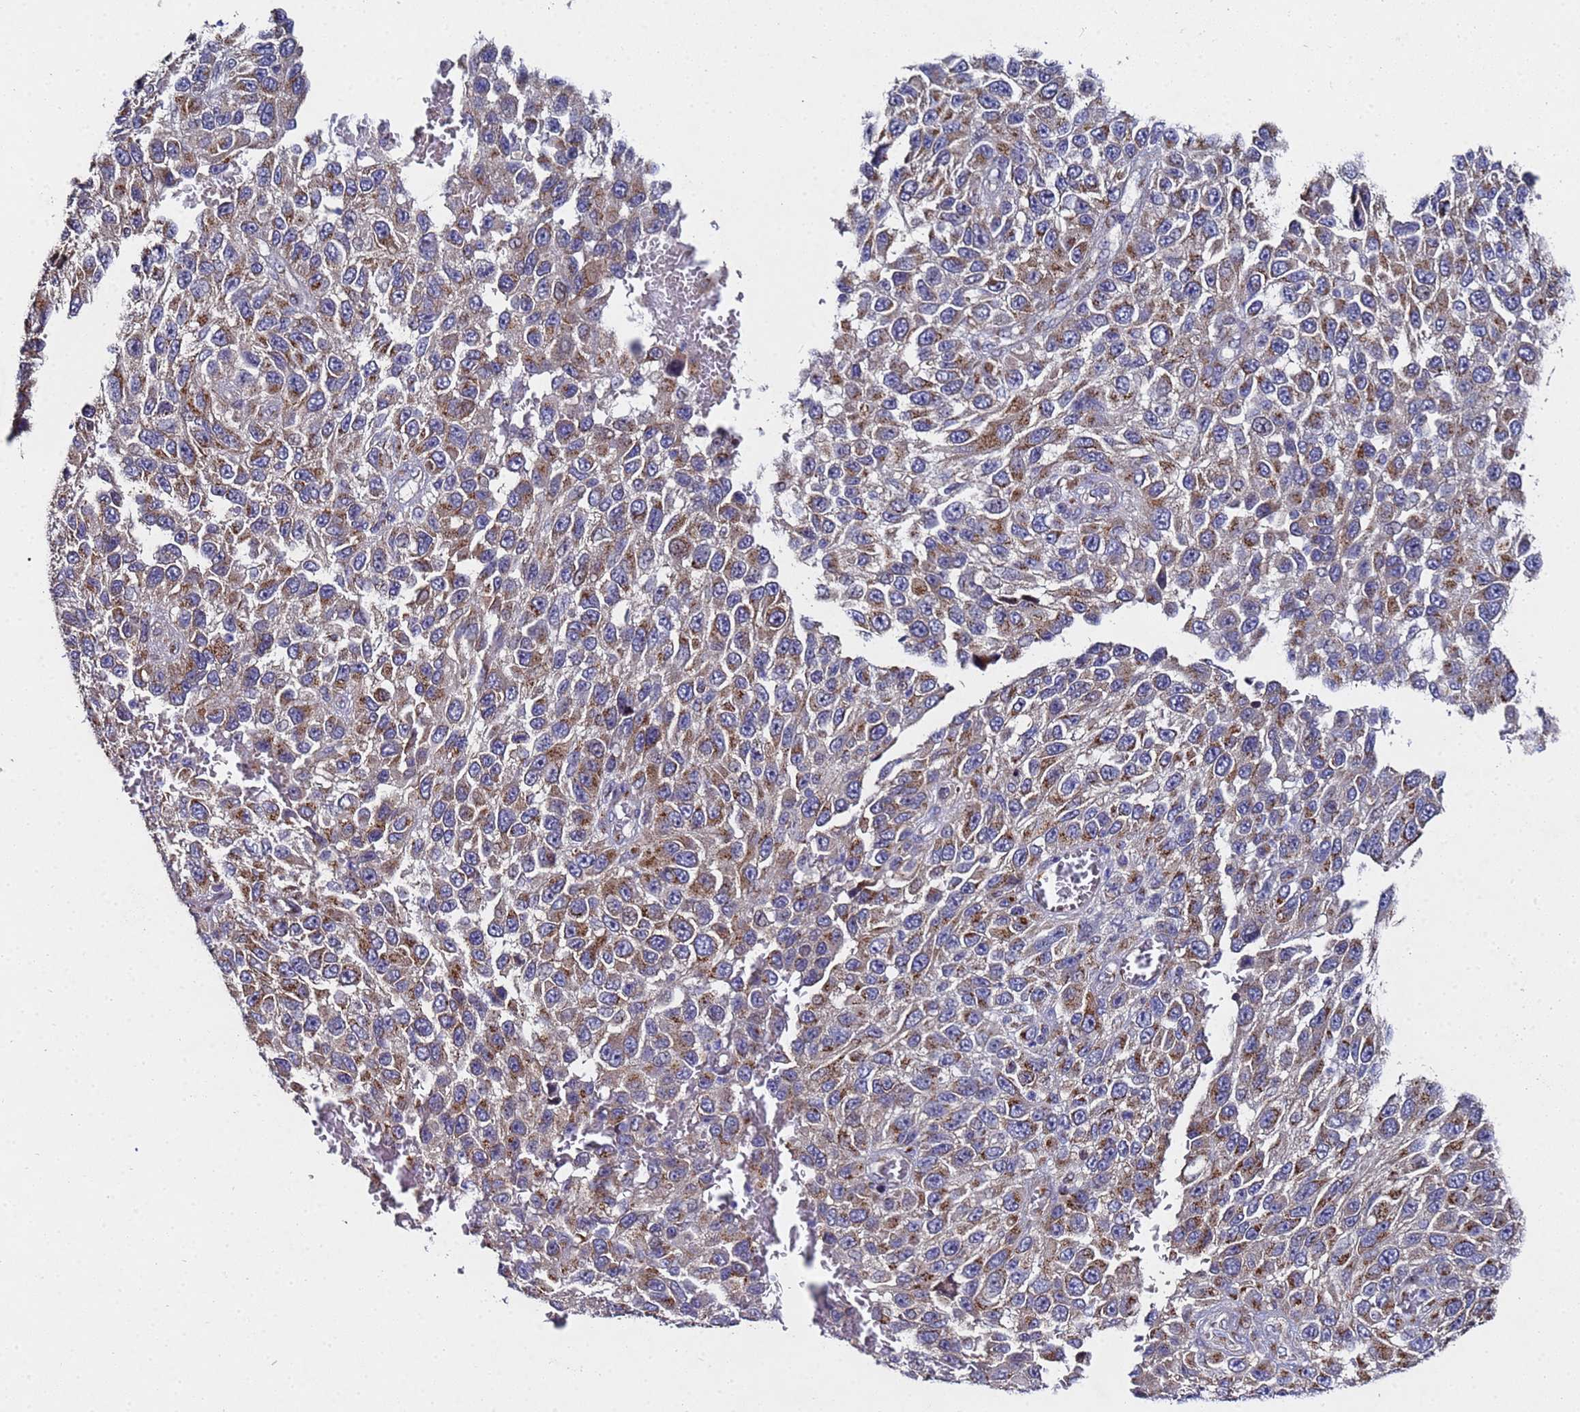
{"staining": {"intensity": "moderate", "quantity": ">75%", "location": "cytoplasmic/membranous"}, "tissue": "melanoma", "cell_type": "Tumor cells", "image_type": "cancer", "snomed": [{"axis": "morphology", "description": "Normal tissue, NOS"}, {"axis": "morphology", "description": "Malignant melanoma, NOS"}, {"axis": "topography", "description": "Skin"}], "caption": "Approximately >75% of tumor cells in human malignant melanoma display moderate cytoplasmic/membranous protein staining as visualized by brown immunohistochemical staining.", "gene": "NSUN6", "patient": {"sex": "female", "age": 96}}